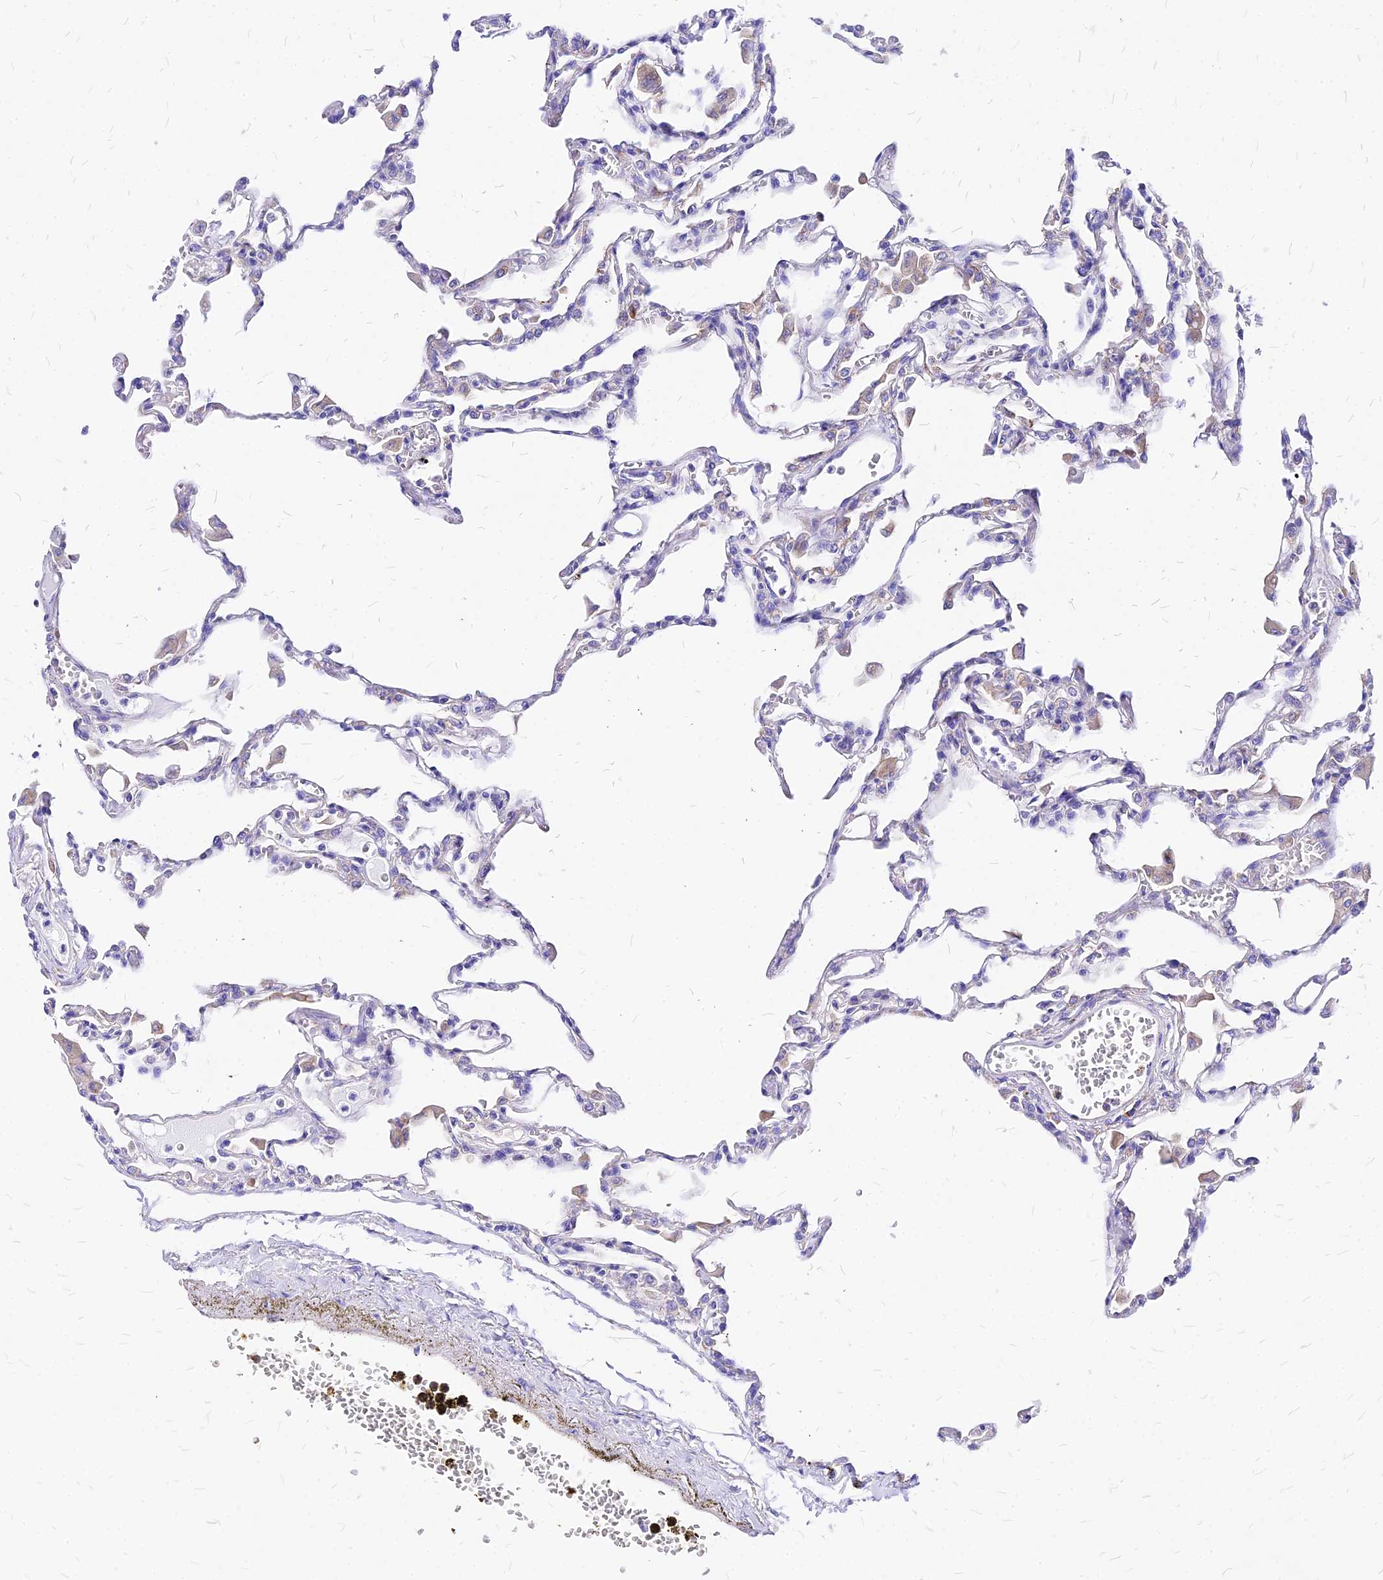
{"staining": {"intensity": "weak", "quantity": "<25%", "location": "cytoplasmic/membranous"}, "tissue": "lung", "cell_type": "Alveolar cells", "image_type": "normal", "snomed": [{"axis": "morphology", "description": "Normal tissue, NOS"}, {"axis": "topography", "description": "Bronchus"}, {"axis": "topography", "description": "Lung"}], "caption": "The photomicrograph displays no staining of alveolar cells in normal lung. (Stains: DAB (3,3'-diaminobenzidine) immunohistochemistry with hematoxylin counter stain, Microscopy: brightfield microscopy at high magnification).", "gene": "RPL19", "patient": {"sex": "female", "age": 49}}